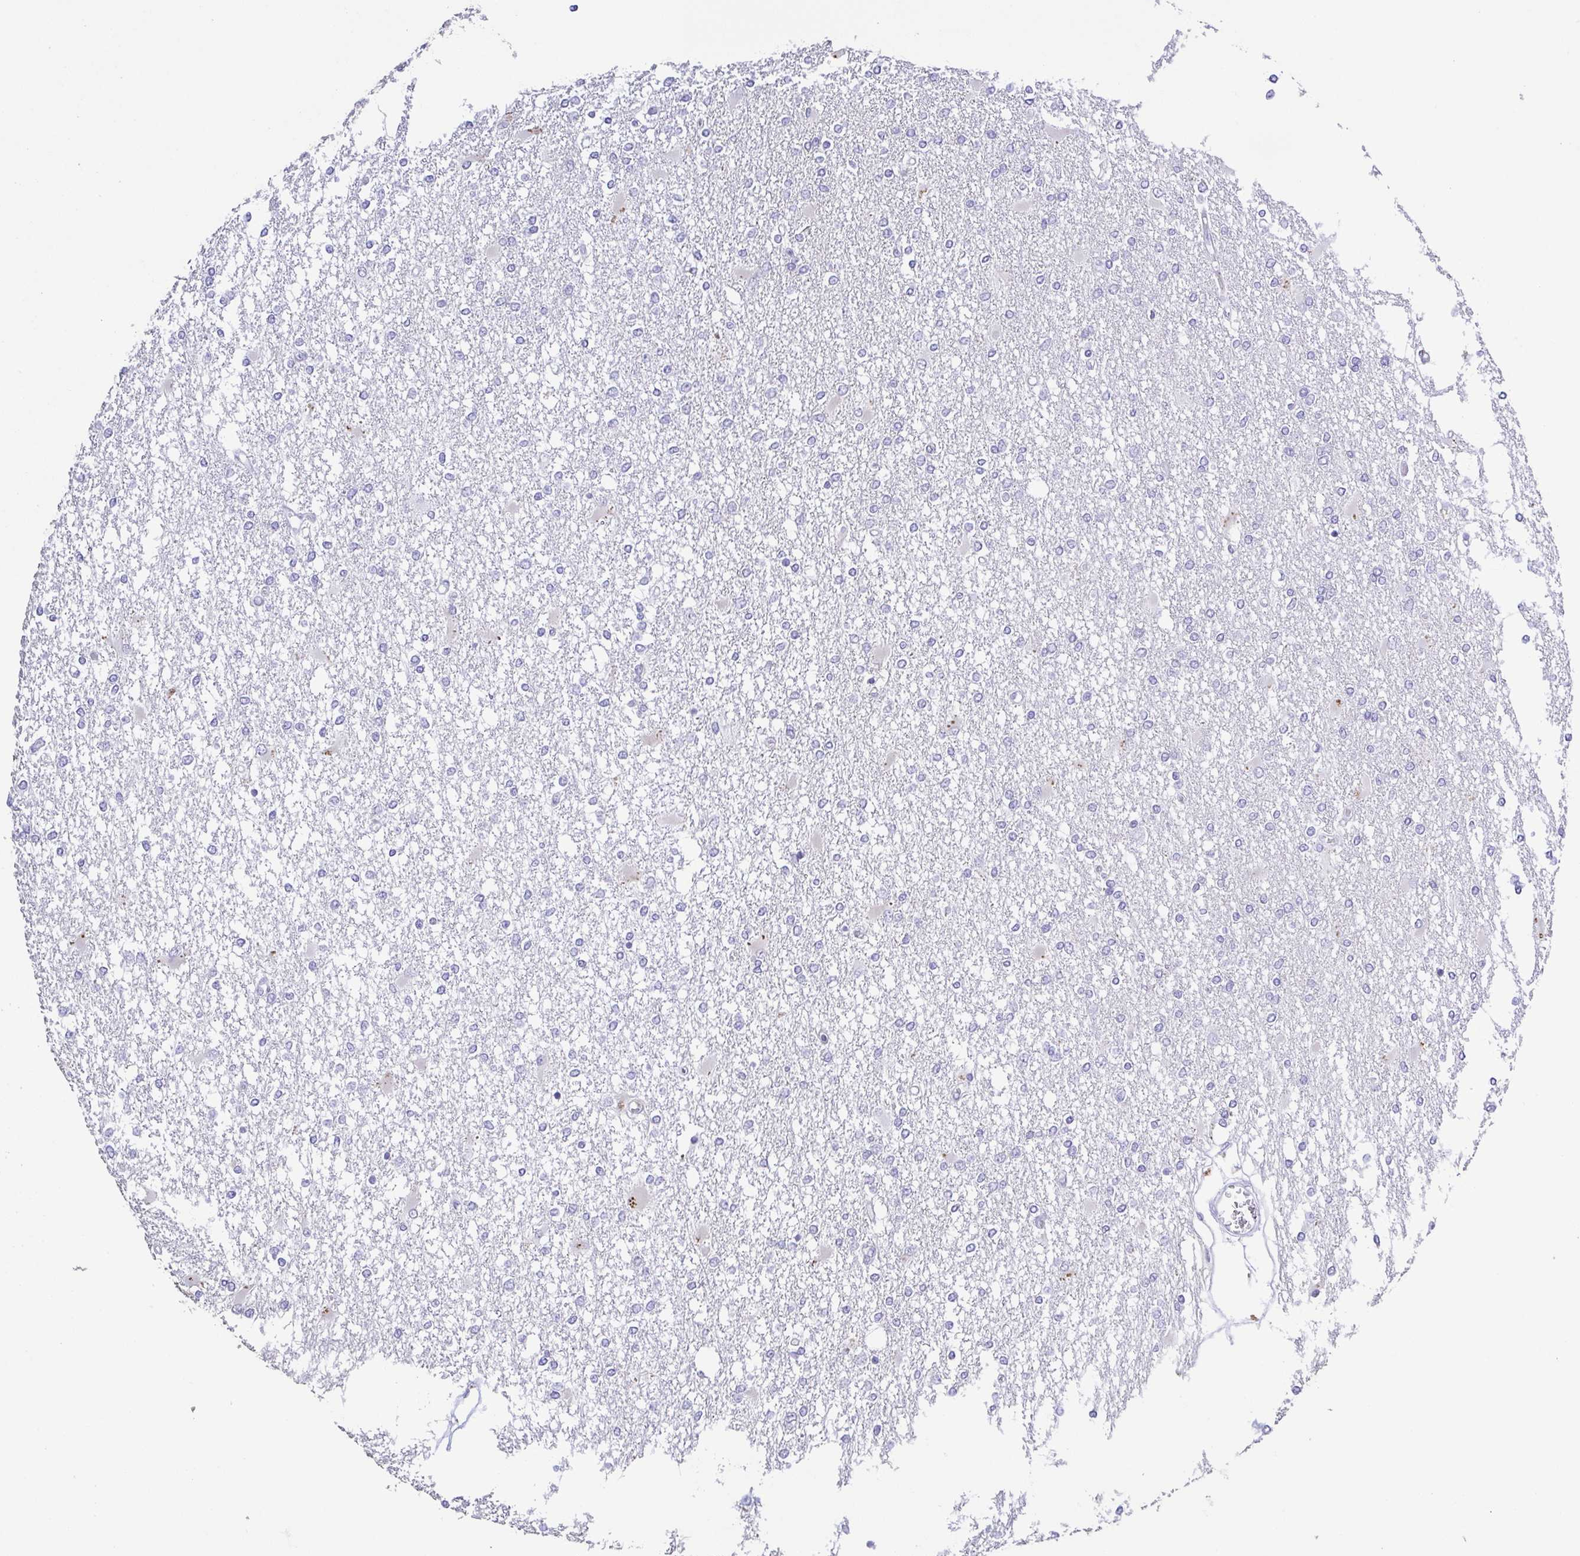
{"staining": {"intensity": "negative", "quantity": "none", "location": "none"}, "tissue": "glioma", "cell_type": "Tumor cells", "image_type": "cancer", "snomed": [{"axis": "morphology", "description": "Glioma, malignant, High grade"}, {"axis": "topography", "description": "Cerebral cortex"}], "caption": "An image of glioma stained for a protein displays no brown staining in tumor cells.", "gene": "PGLYRP1", "patient": {"sex": "male", "age": 79}}